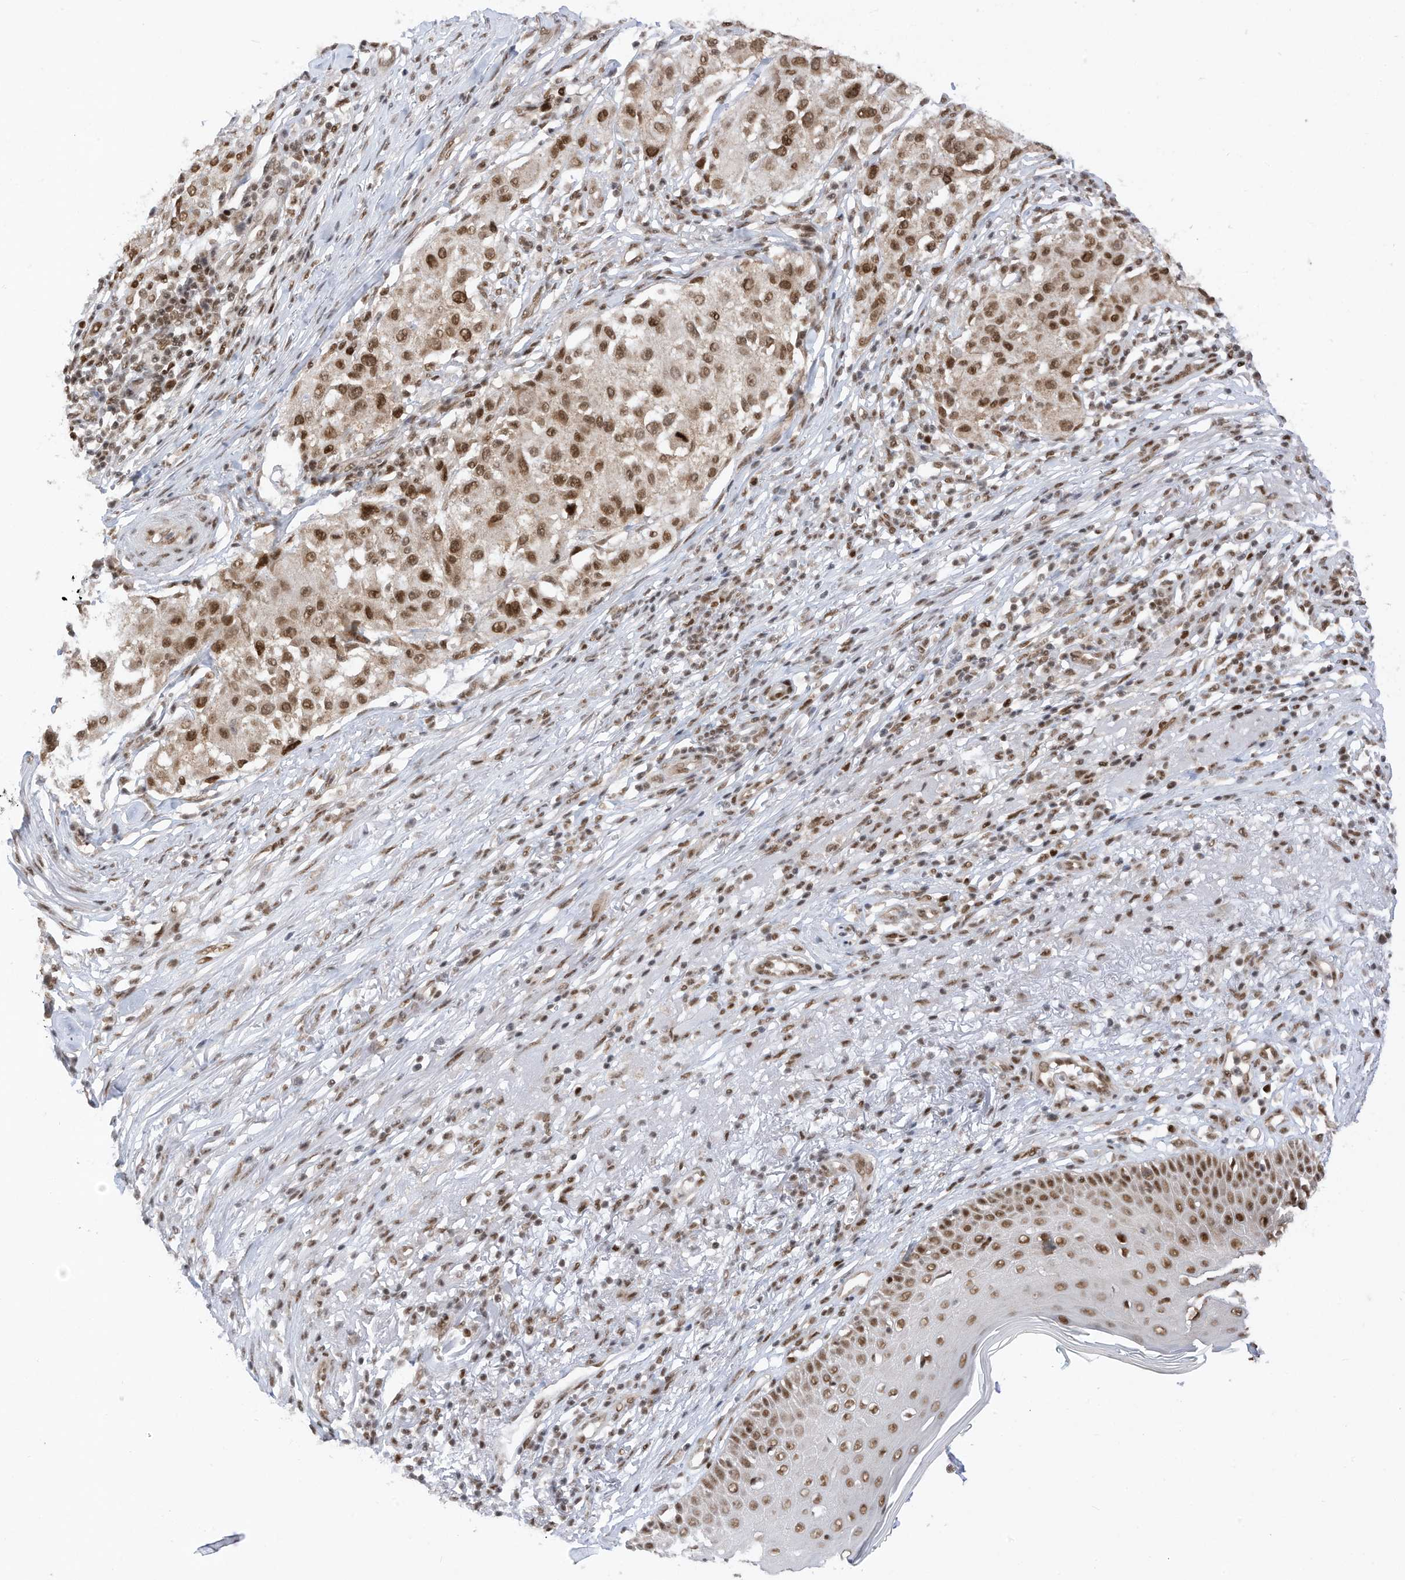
{"staining": {"intensity": "moderate", "quantity": ">75%", "location": "nuclear"}, "tissue": "melanoma", "cell_type": "Tumor cells", "image_type": "cancer", "snomed": [{"axis": "morphology", "description": "Necrosis, NOS"}, {"axis": "morphology", "description": "Malignant melanoma, NOS"}, {"axis": "topography", "description": "Skin"}], "caption": "Immunohistochemistry (IHC) staining of malignant melanoma, which demonstrates medium levels of moderate nuclear positivity in about >75% of tumor cells indicating moderate nuclear protein staining. The staining was performed using DAB (brown) for protein detection and nuclei were counterstained in hematoxylin (blue).", "gene": "AURKAIP1", "patient": {"sex": "female", "age": 87}}